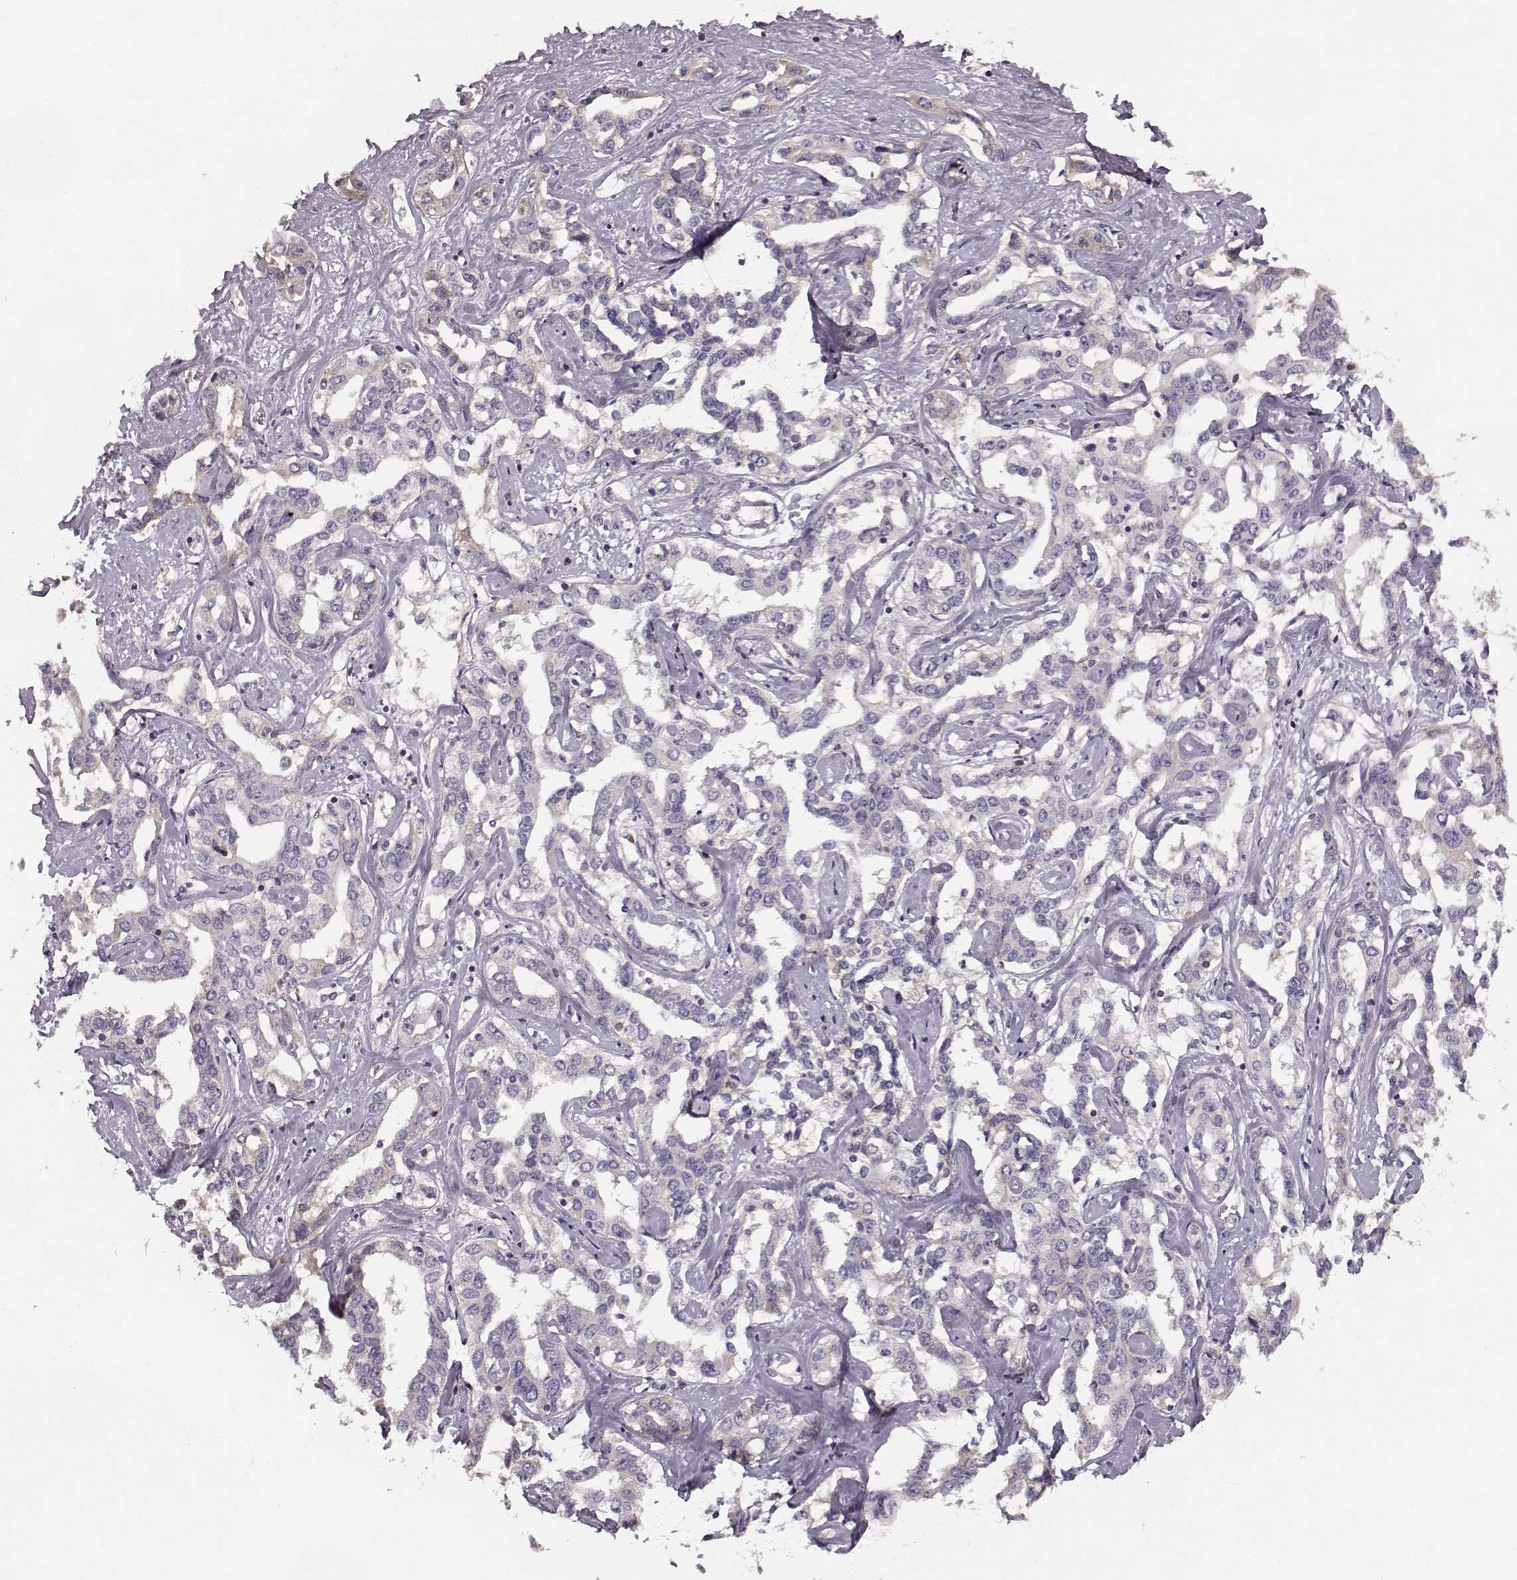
{"staining": {"intensity": "negative", "quantity": "none", "location": "none"}, "tissue": "liver cancer", "cell_type": "Tumor cells", "image_type": "cancer", "snomed": [{"axis": "morphology", "description": "Cholangiocarcinoma"}, {"axis": "topography", "description": "Liver"}], "caption": "The histopathology image demonstrates no significant expression in tumor cells of liver cancer.", "gene": "YJEFN3", "patient": {"sex": "male", "age": 59}}